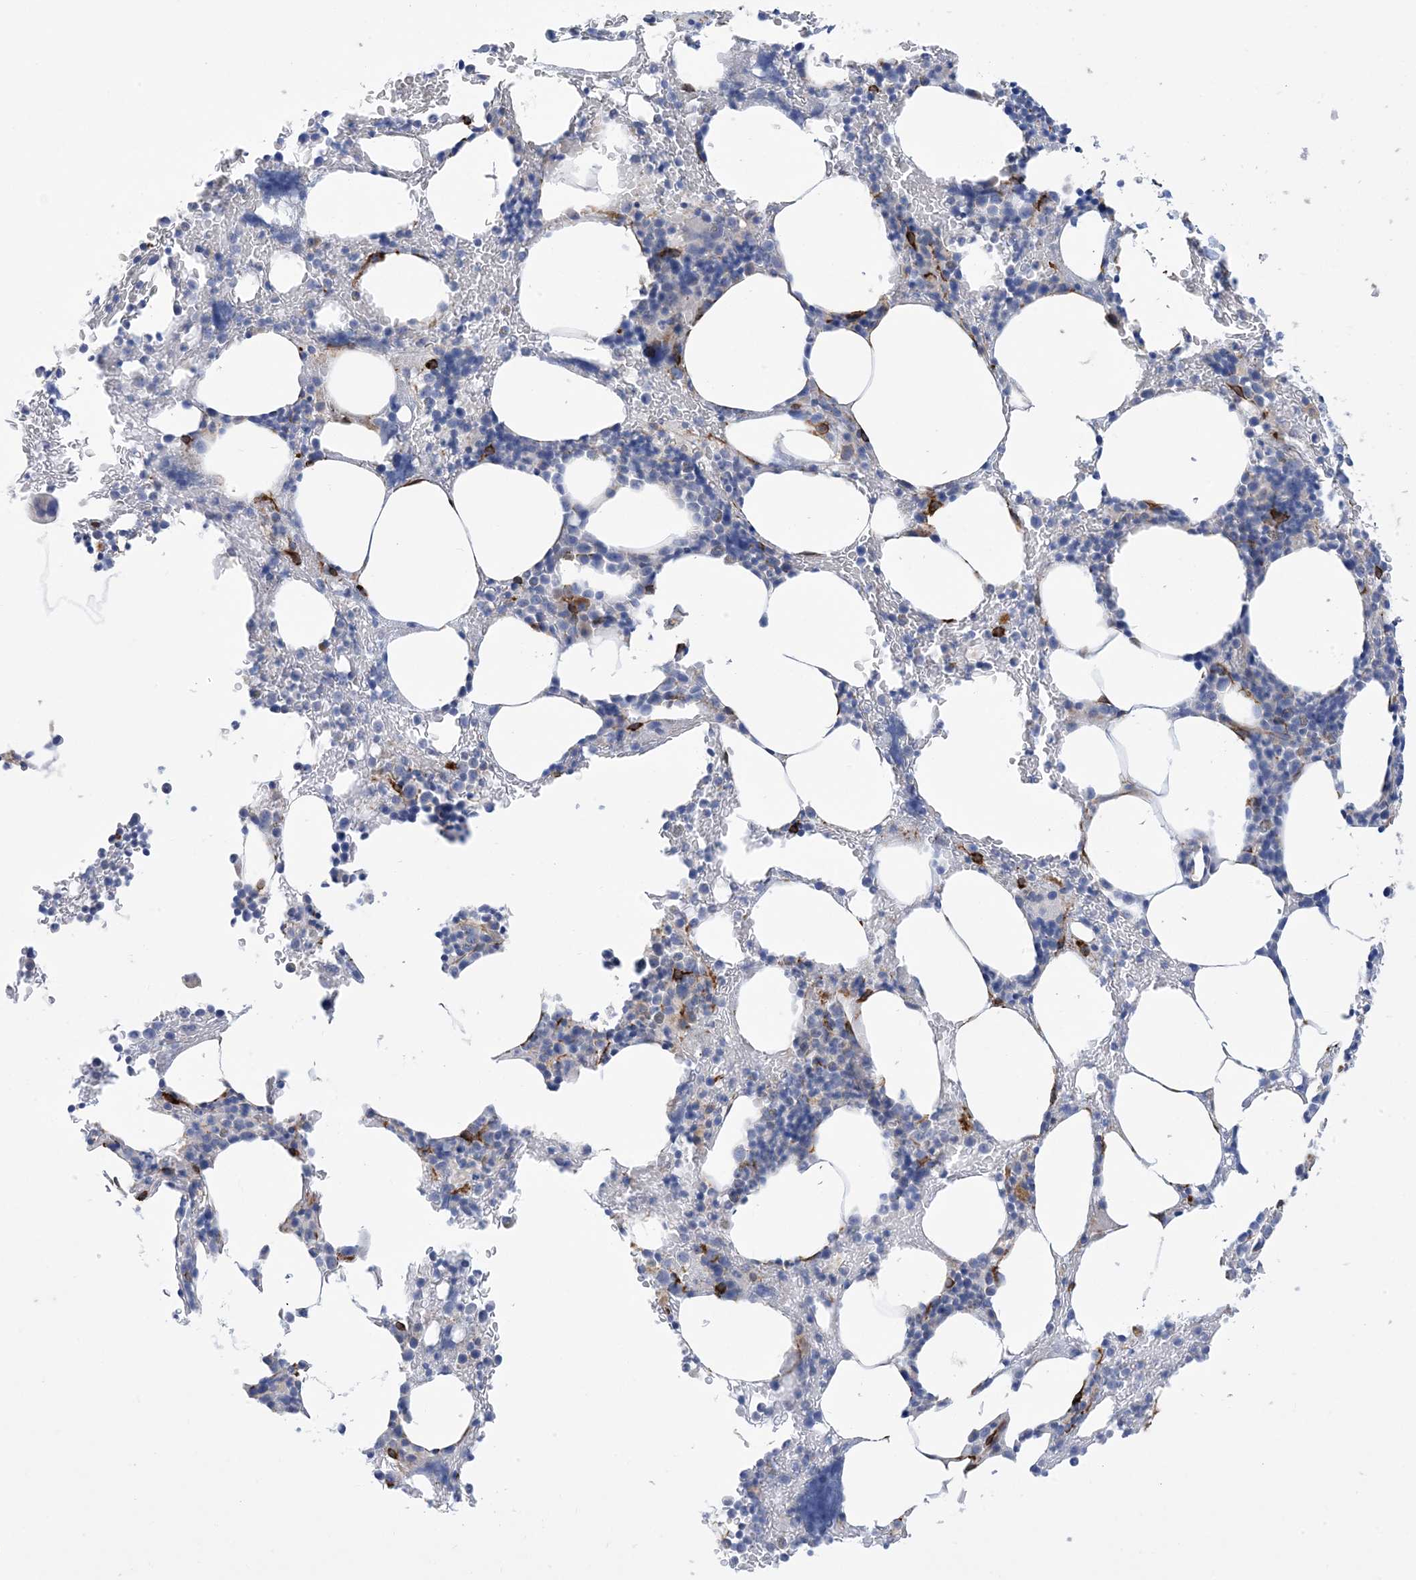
{"staining": {"intensity": "moderate", "quantity": "<25%", "location": "cytoplasmic/membranous"}, "tissue": "bone marrow", "cell_type": "Hematopoietic cells", "image_type": "normal", "snomed": [{"axis": "morphology", "description": "Normal tissue, NOS"}, {"axis": "topography", "description": "Bone marrow"}], "caption": "Immunohistochemical staining of unremarkable bone marrow shows low levels of moderate cytoplasmic/membranous positivity in approximately <25% of hematopoietic cells. Using DAB (brown) and hematoxylin (blue) stains, captured at high magnification using brightfield microscopy.", "gene": "RBMS3", "patient": {"sex": "male"}}